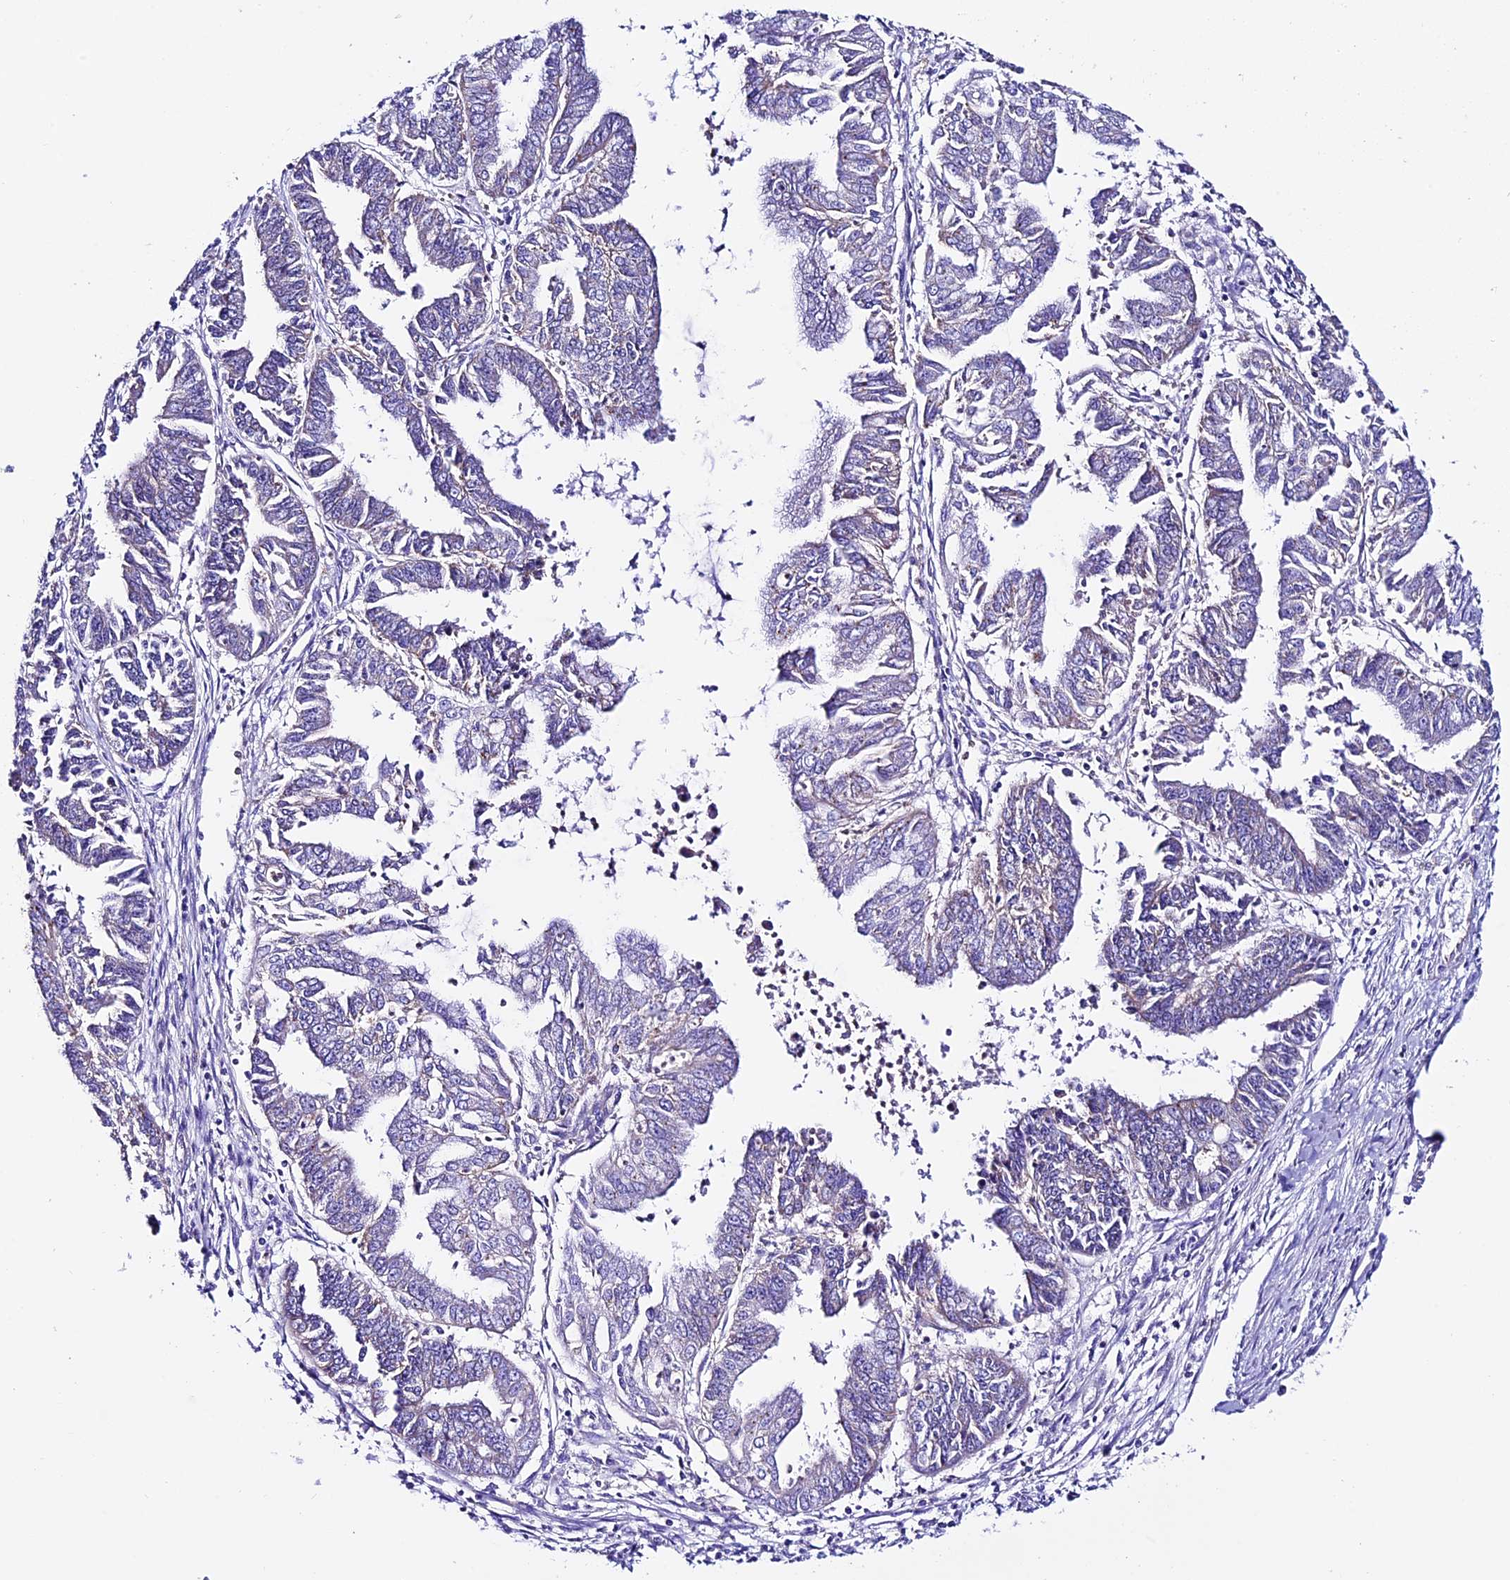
{"staining": {"intensity": "weak", "quantity": "<25%", "location": "cytoplasmic/membranous"}, "tissue": "endometrial cancer", "cell_type": "Tumor cells", "image_type": "cancer", "snomed": [{"axis": "morphology", "description": "Adenocarcinoma, NOS"}, {"axis": "topography", "description": "Endometrium"}], "caption": "Immunohistochemical staining of endometrial cancer (adenocarcinoma) displays no significant expression in tumor cells.", "gene": "COMTD1", "patient": {"sex": "female", "age": 73}}